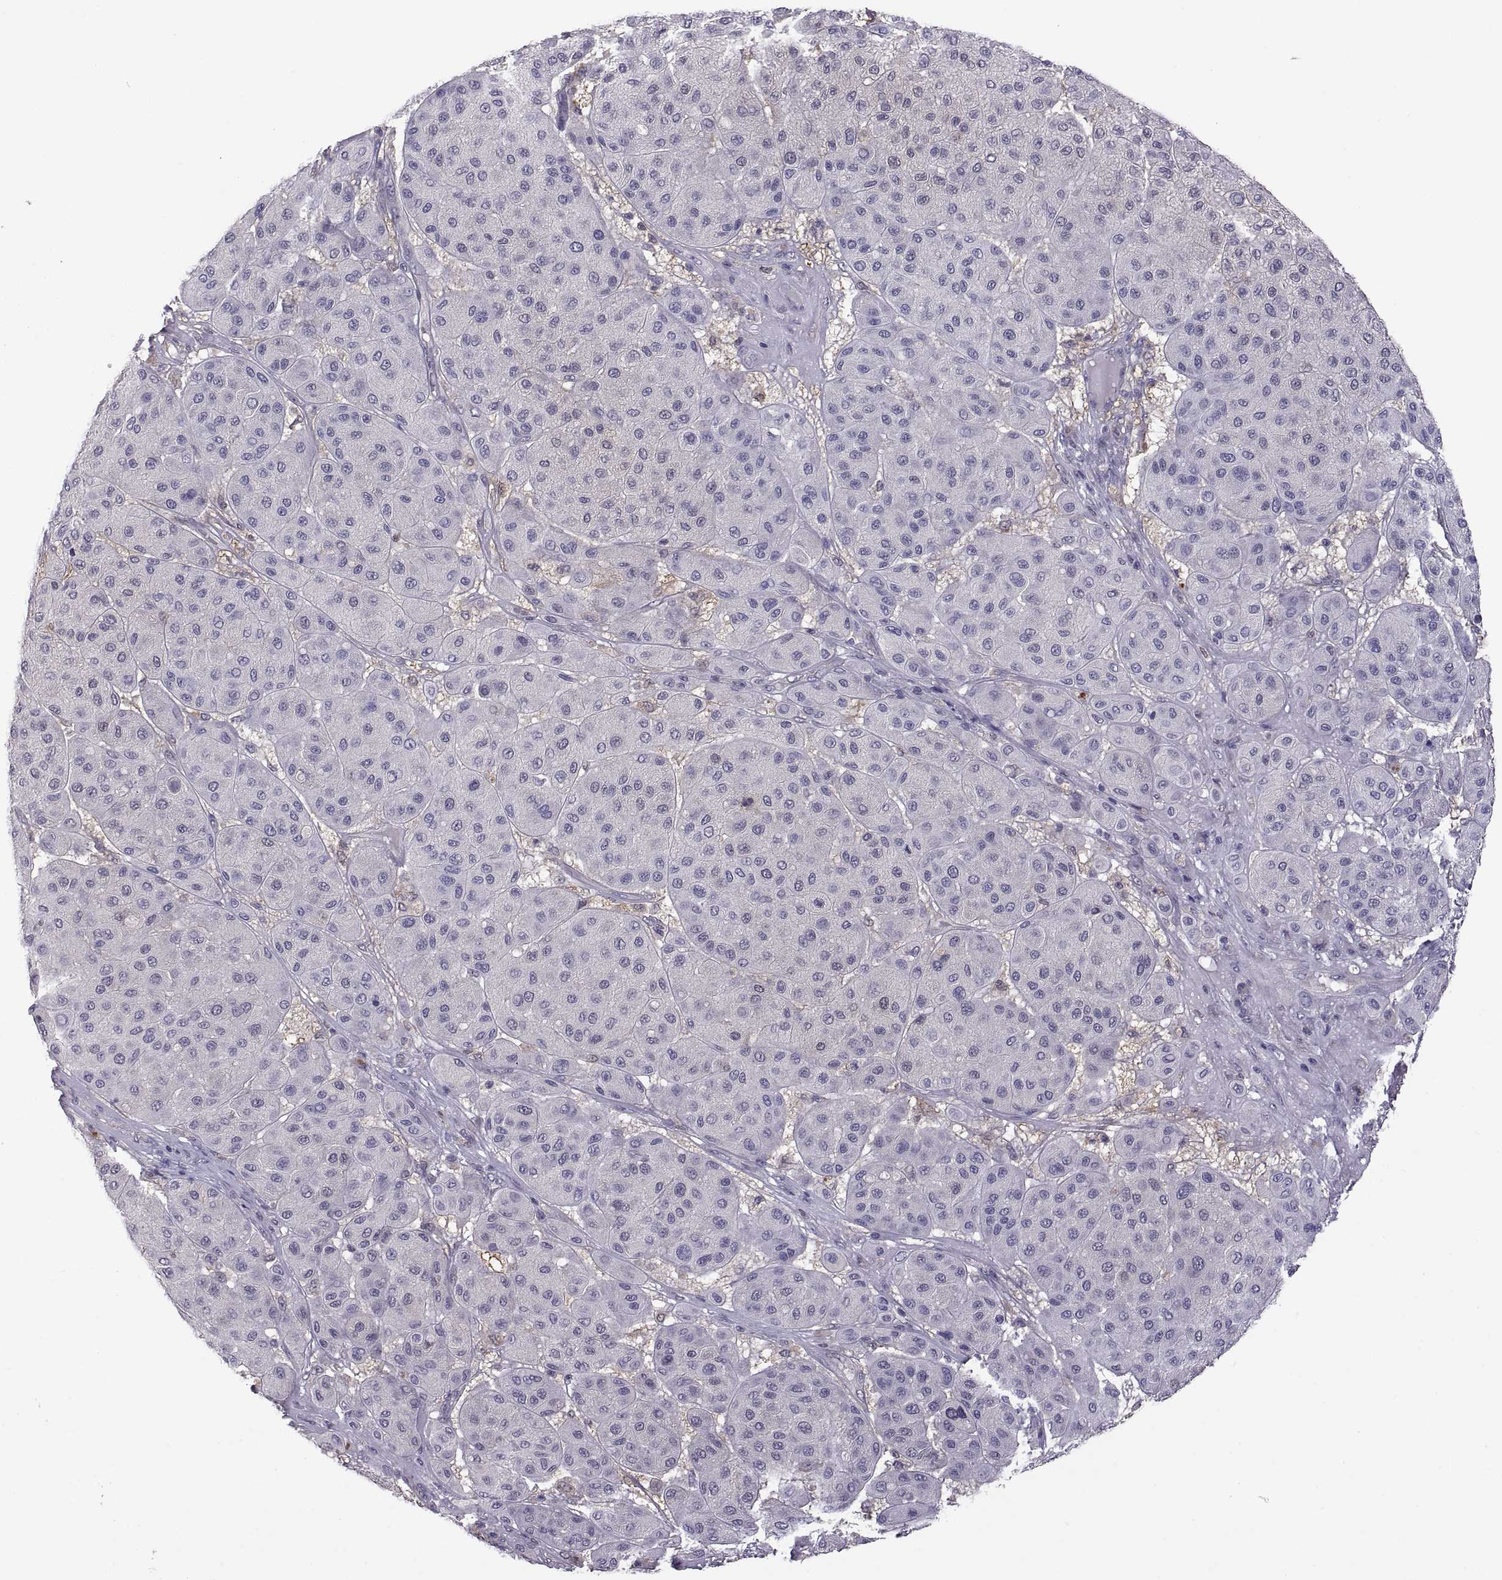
{"staining": {"intensity": "negative", "quantity": "none", "location": "none"}, "tissue": "melanoma", "cell_type": "Tumor cells", "image_type": "cancer", "snomed": [{"axis": "morphology", "description": "Malignant melanoma, Metastatic site"}, {"axis": "topography", "description": "Smooth muscle"}], "caption": "Protein analysis of malignant melanoma (metastatic site) reveals no significant expression in tumor cells.", "gene": "FGF9", "patient": {"sex": "male", "age": 41}}